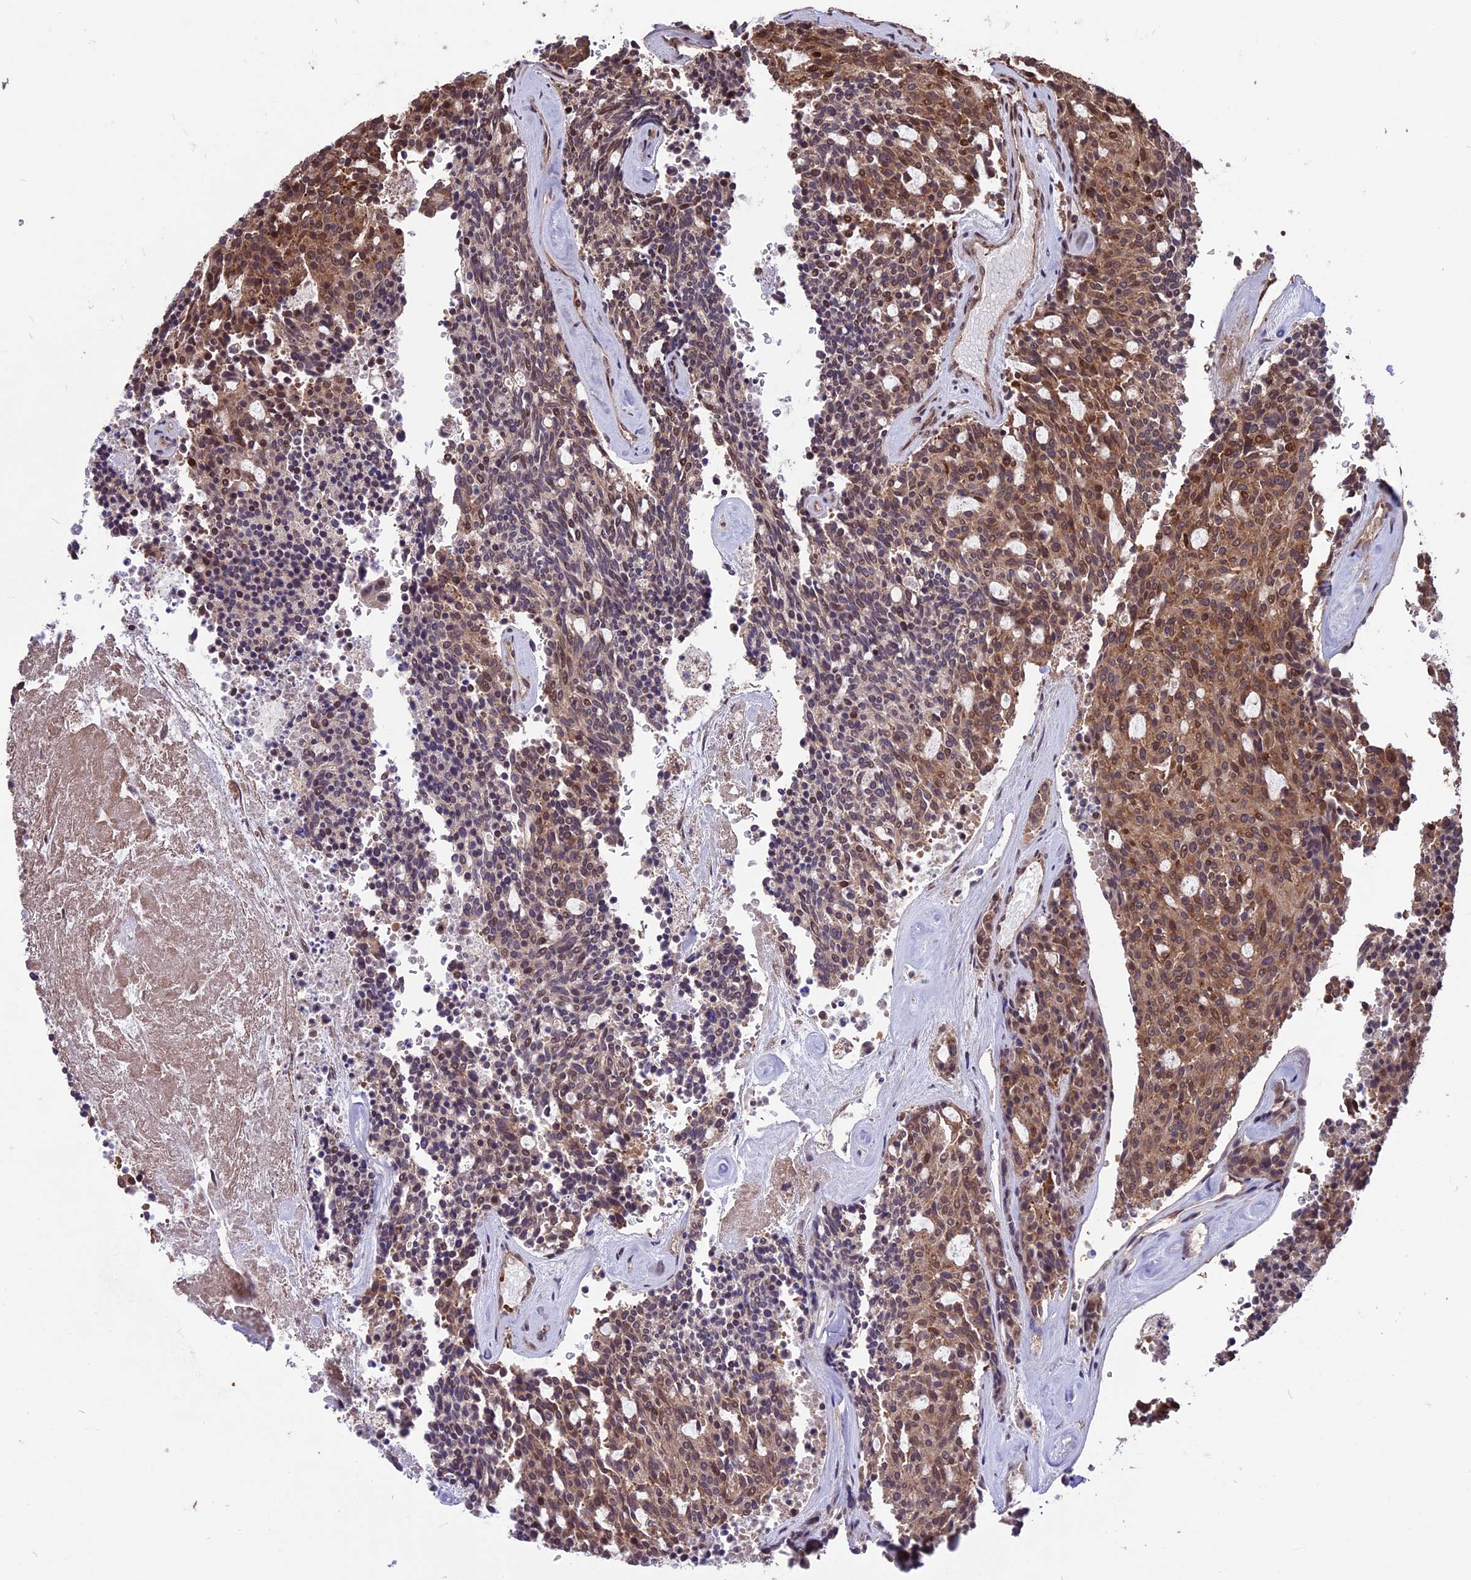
{"staining": {"intensity": "moderate", "quantity": ">75%", "location": "cytoplasmic/membranous,nuclear"}, "tissue": "carcinoid", "cell_type": "Tumor cells", "image_type": "cancer", "snomed": [{"axis": "morphology", "description": "Carcinoid, malignant, NOS"}, {"axis": "topography", "description": "Pancreas"}], "caption": "Carcinoid stained with a protein marker shows moderate staining in tumor cells.", "gene": "ZNF598", "patient": {"sex": "female", "age": 54}}